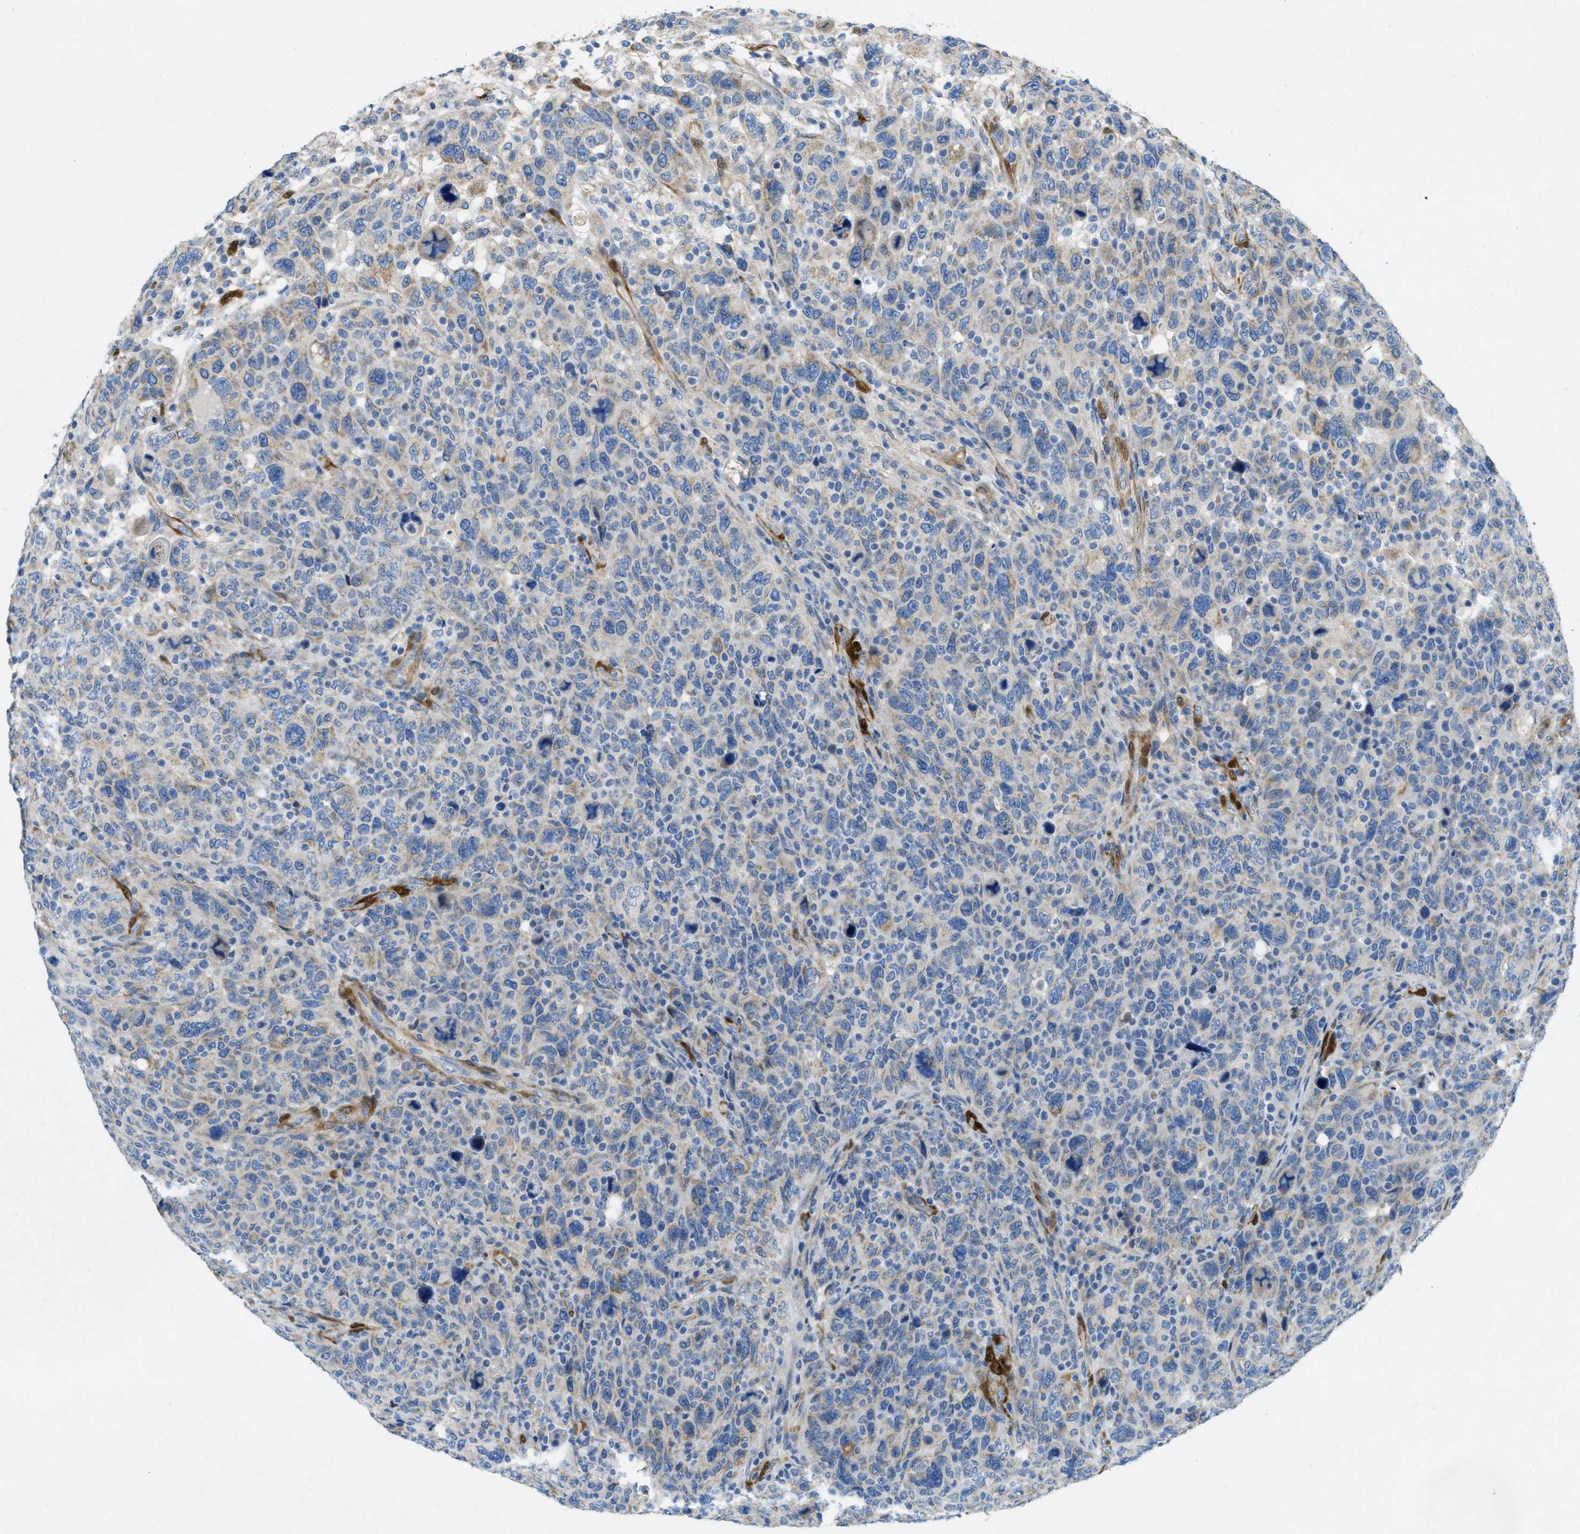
{"staining": {"intensity": "weak", "quantity": "<25%", "location": "cytoplasmic/membranous"}, "tissue": "breast cancer", "cell_type": "Tumor cells", "image_type": "cancer", "snomed": [{"axis": "morphology", "description": "Duct carcinoma"}, {"axis": "topography", "description": "Breast"}], "caption": "High power microscopy histopathology image of an immunohistochemistry (IHC) image of breast cancer, revealing no significant positivity in tumor cells. (DAB IHC visualized using brightfield microscopy, high magnification).", "gene": "CYGB", "patient": {"sex": "female", "age": 37}}